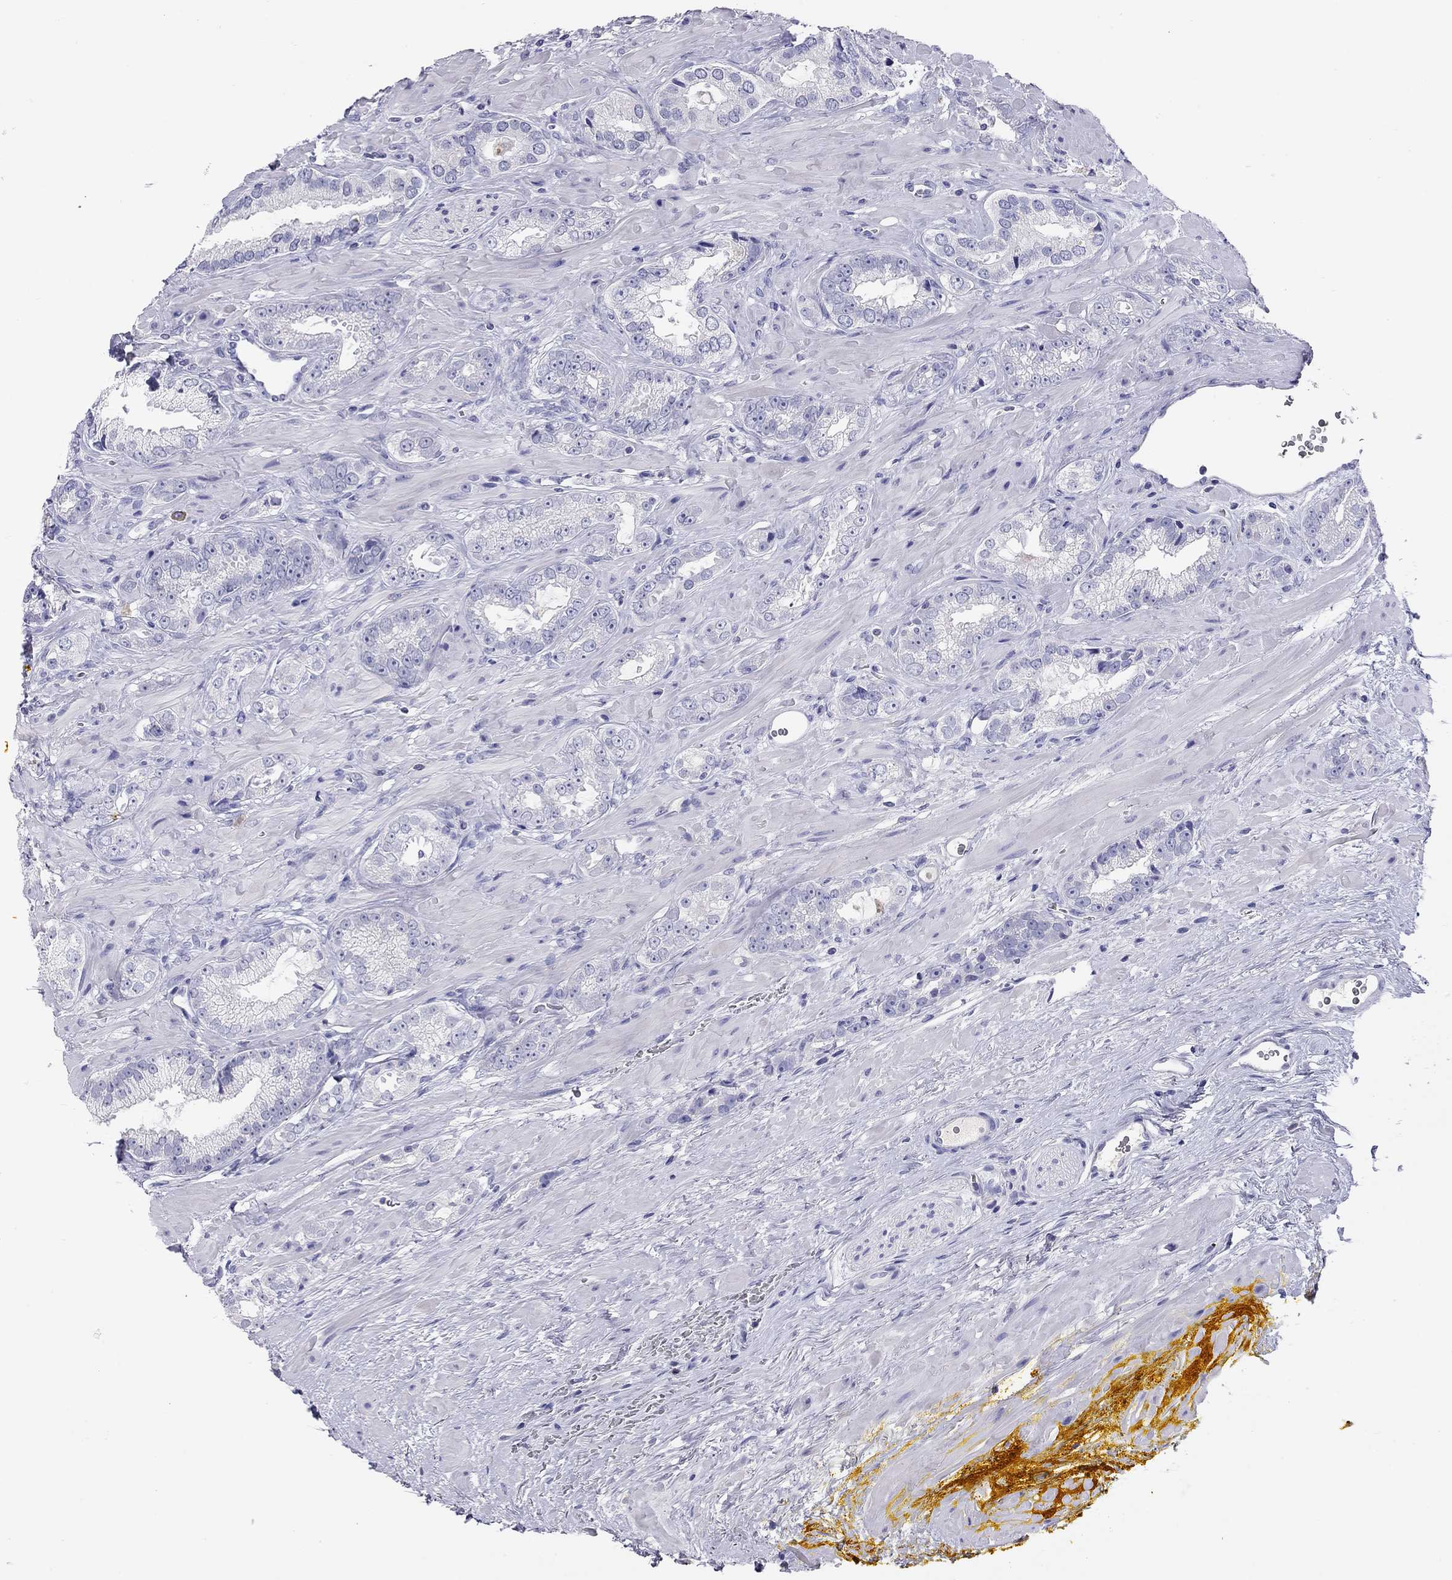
{"staining": {"intensity": "negative", "quantity": "none", "location": "none"}, "tissue": "prostate cancer", "cell_type": "Tumor cells", "image_type": "cancer", "snomed": [{"axis": "morphology", "description": "Adenocarcinoma, NOS"}, {"axis": "topography", "description": "Prostate"}], "caption": "This image is of adenocarcinoma (prostate) stained with immunohistochemistry (IHC) to label a protein in brown with the nuclei are counter-stained blue. There is no staining in tumor cells.", "gene": "CALHM1", "patient": {"sex": "male", "age": 67}}